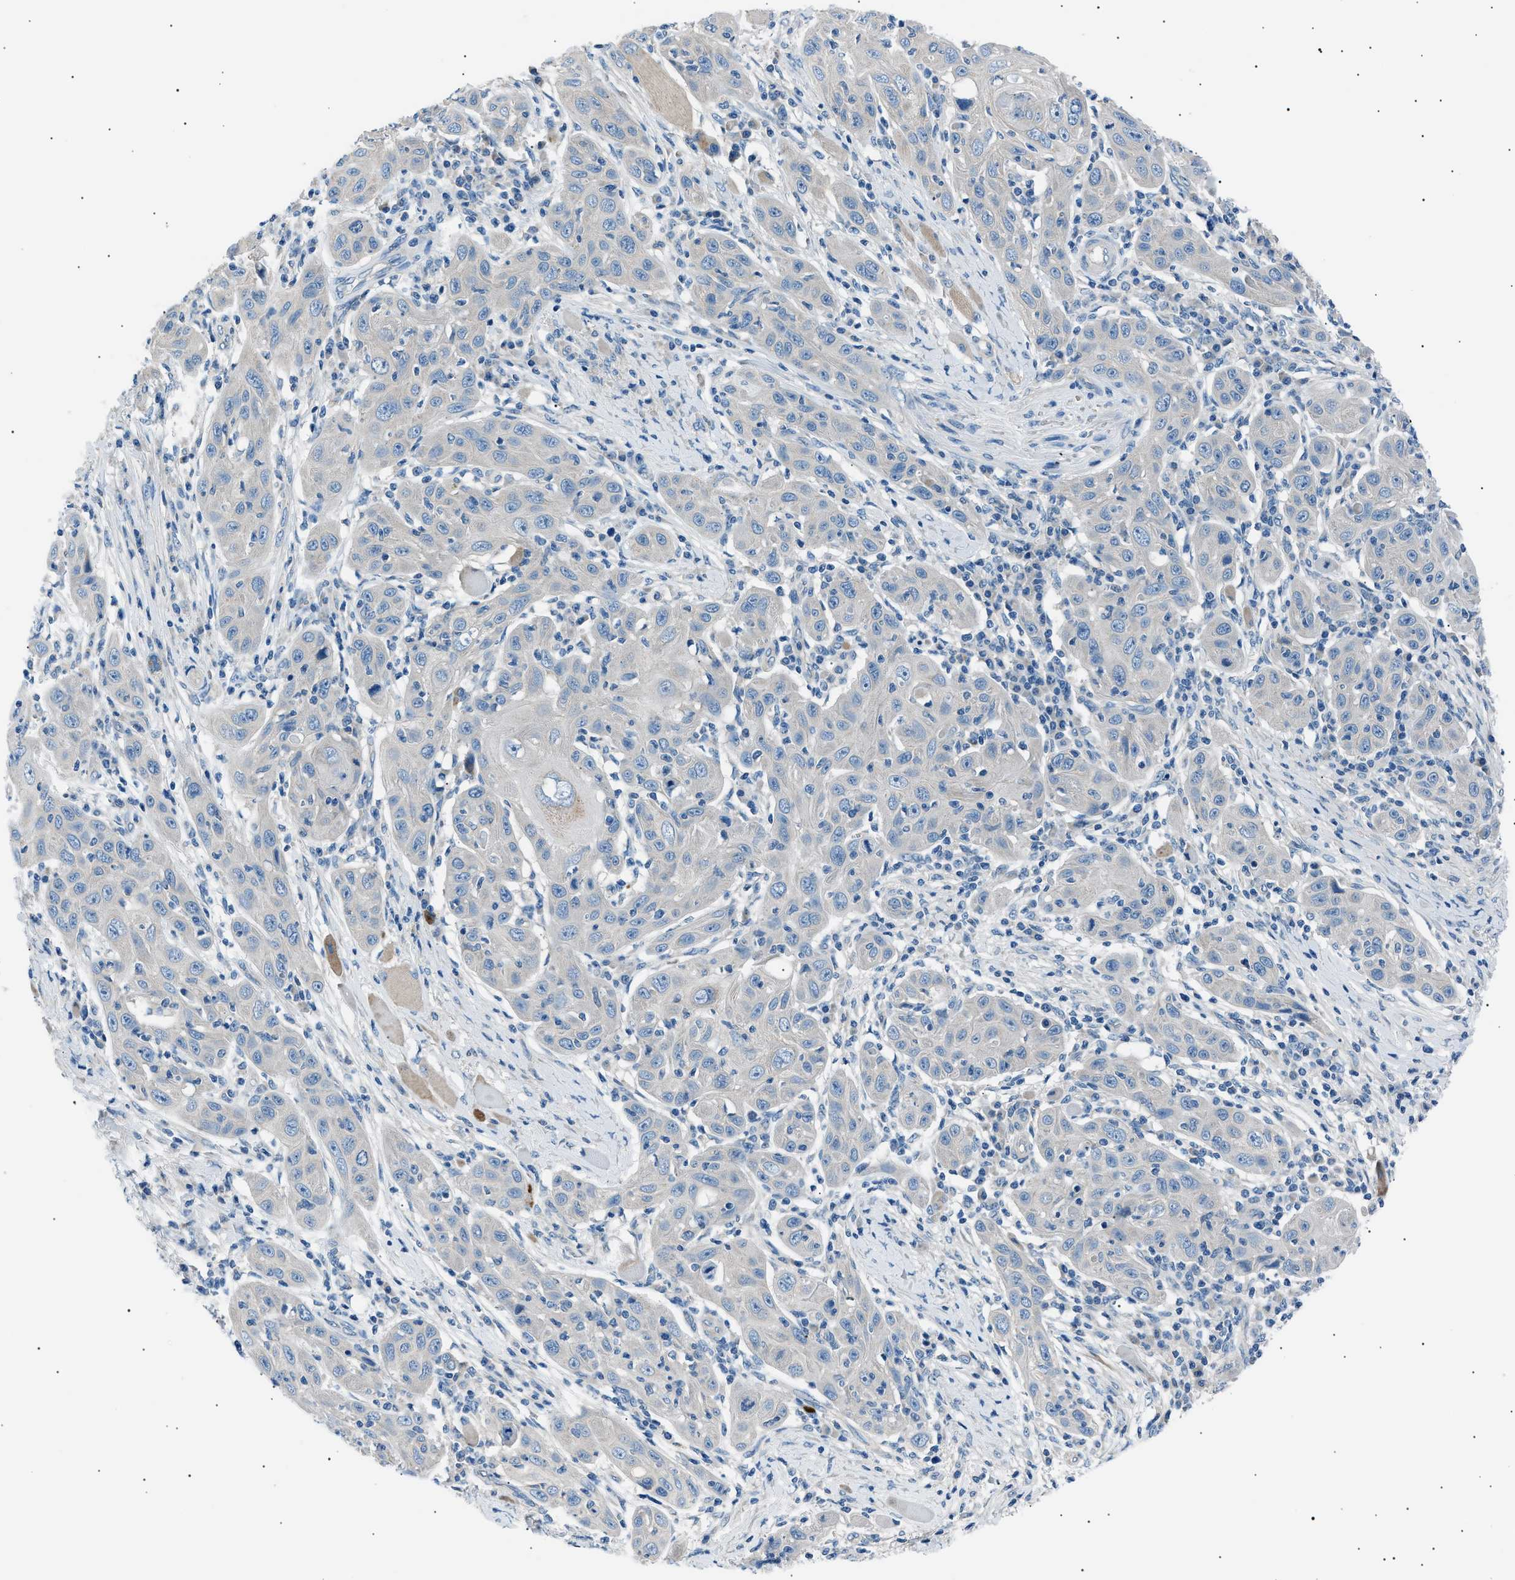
{"staining": {"intensity": "negative", "quantity": "none", "location": "none"}, "tissue": "skin cancer", "cell_type": "Tumor cells", "image_type": "cancer", "snomed": [{"axis": "morphology", "description": "Squamous cell carcinoma, NOS"}, {"axis": "topography", "description": "Skin"}], "caption": "A micrograph of squamous cell carcinoma (skin) stained for a protein shows no brown staining in tumor cells. Nuclei are stained in blue.", "gene": "LRRC37B", "patient": {"sex": "female", "age": 88}}